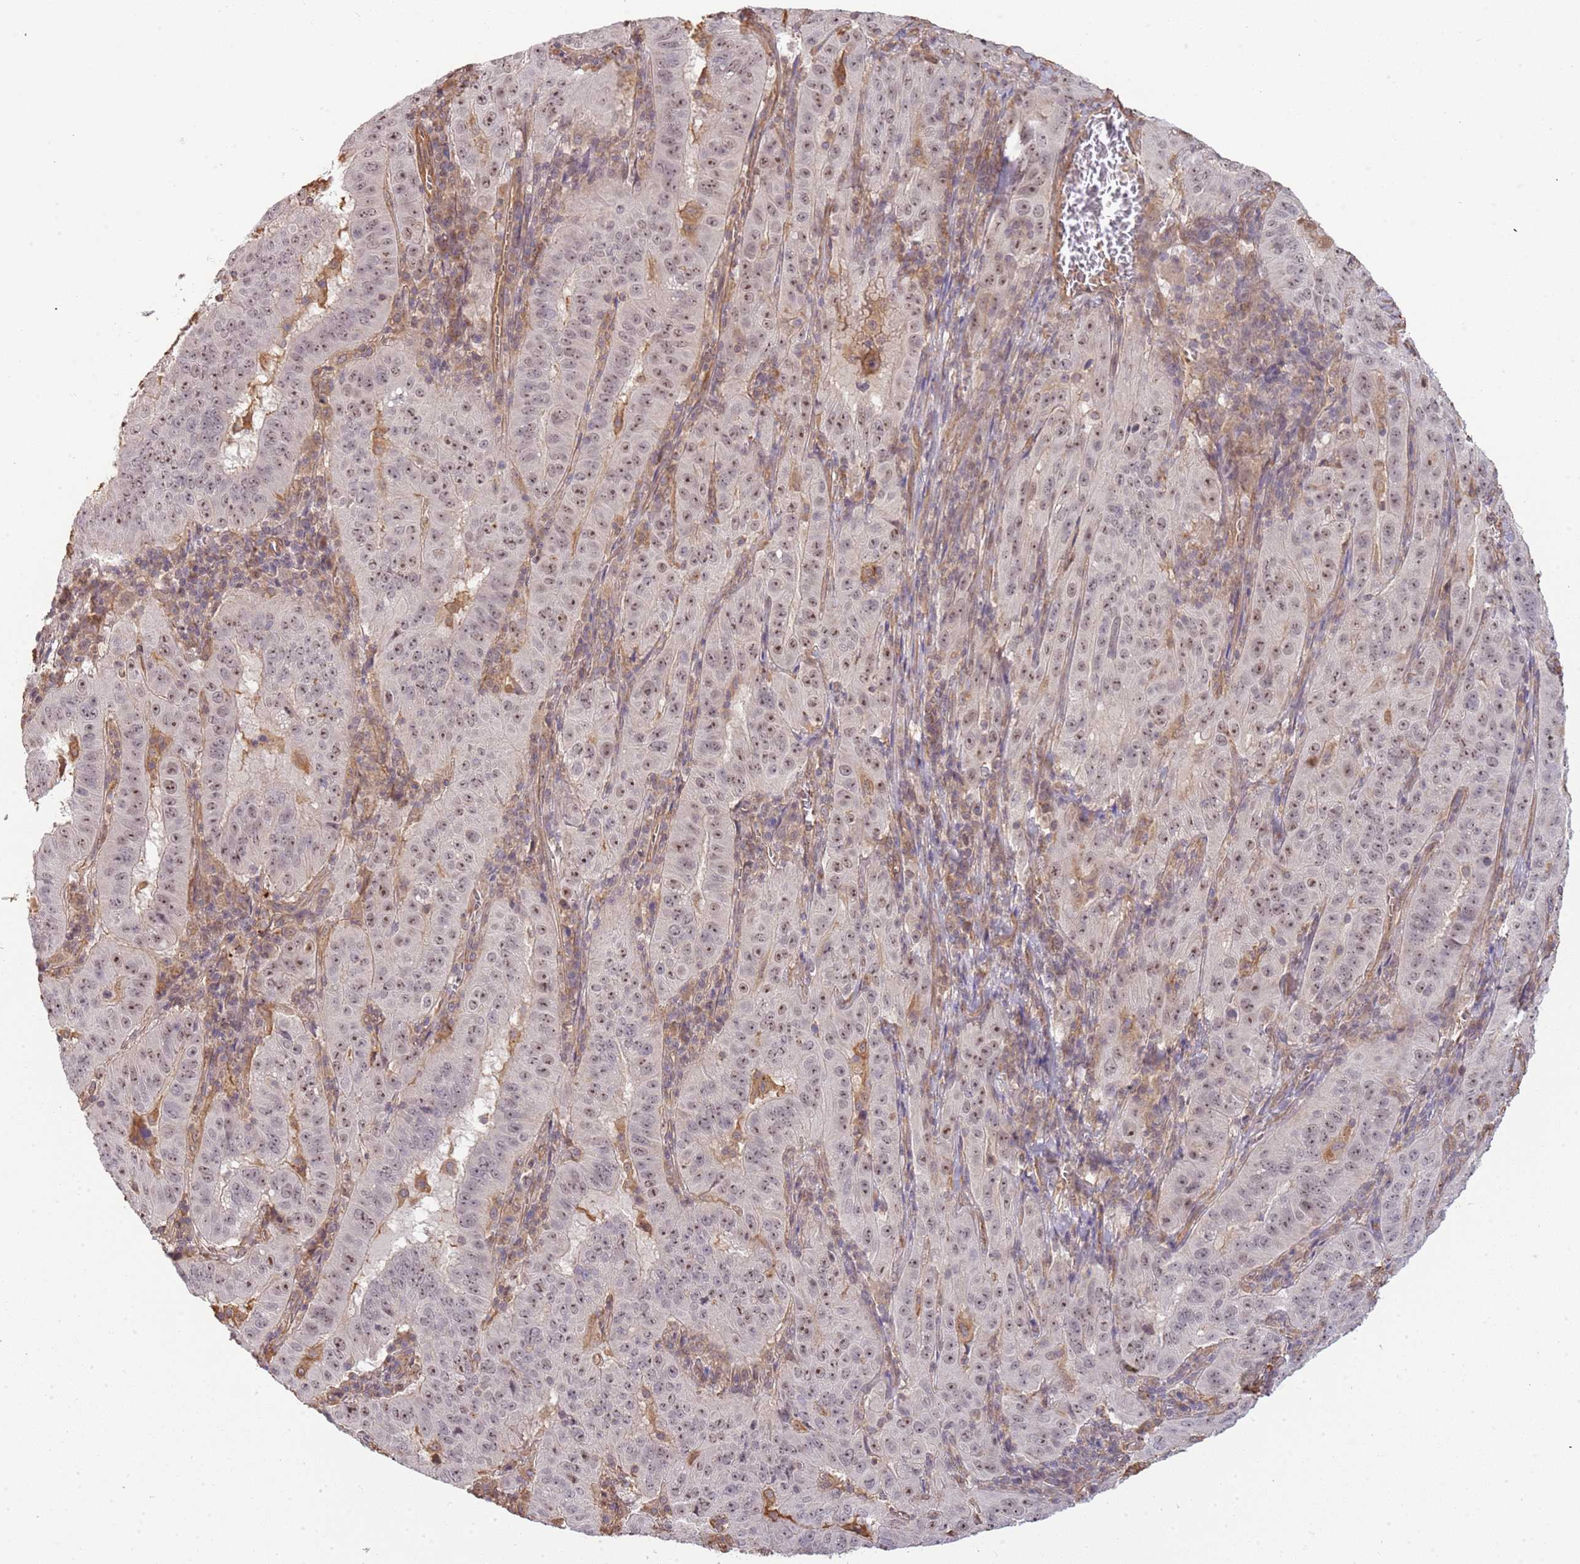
{"staining": {"intensity": "moderate", "quantity": "25%-75%", "location": "nuclear"}, "tissue": "pancreatic cancer", "cell_type": "Tumor cells", "image_type": "cancer", "snomed": [{"axis": "morphology", "description": "Adenocarcinoma, NOS"}, {"axis": "topography", "description": "Pancreas"}], "caption": "Approximately 25%-75% of tumor cells in human pancreatic cancer reveal moderate nuclear protein expression as visualized by brown immunohistochemical staining.", "gene": "SURF2", "patient": {"sex": "male", "age": 63}}